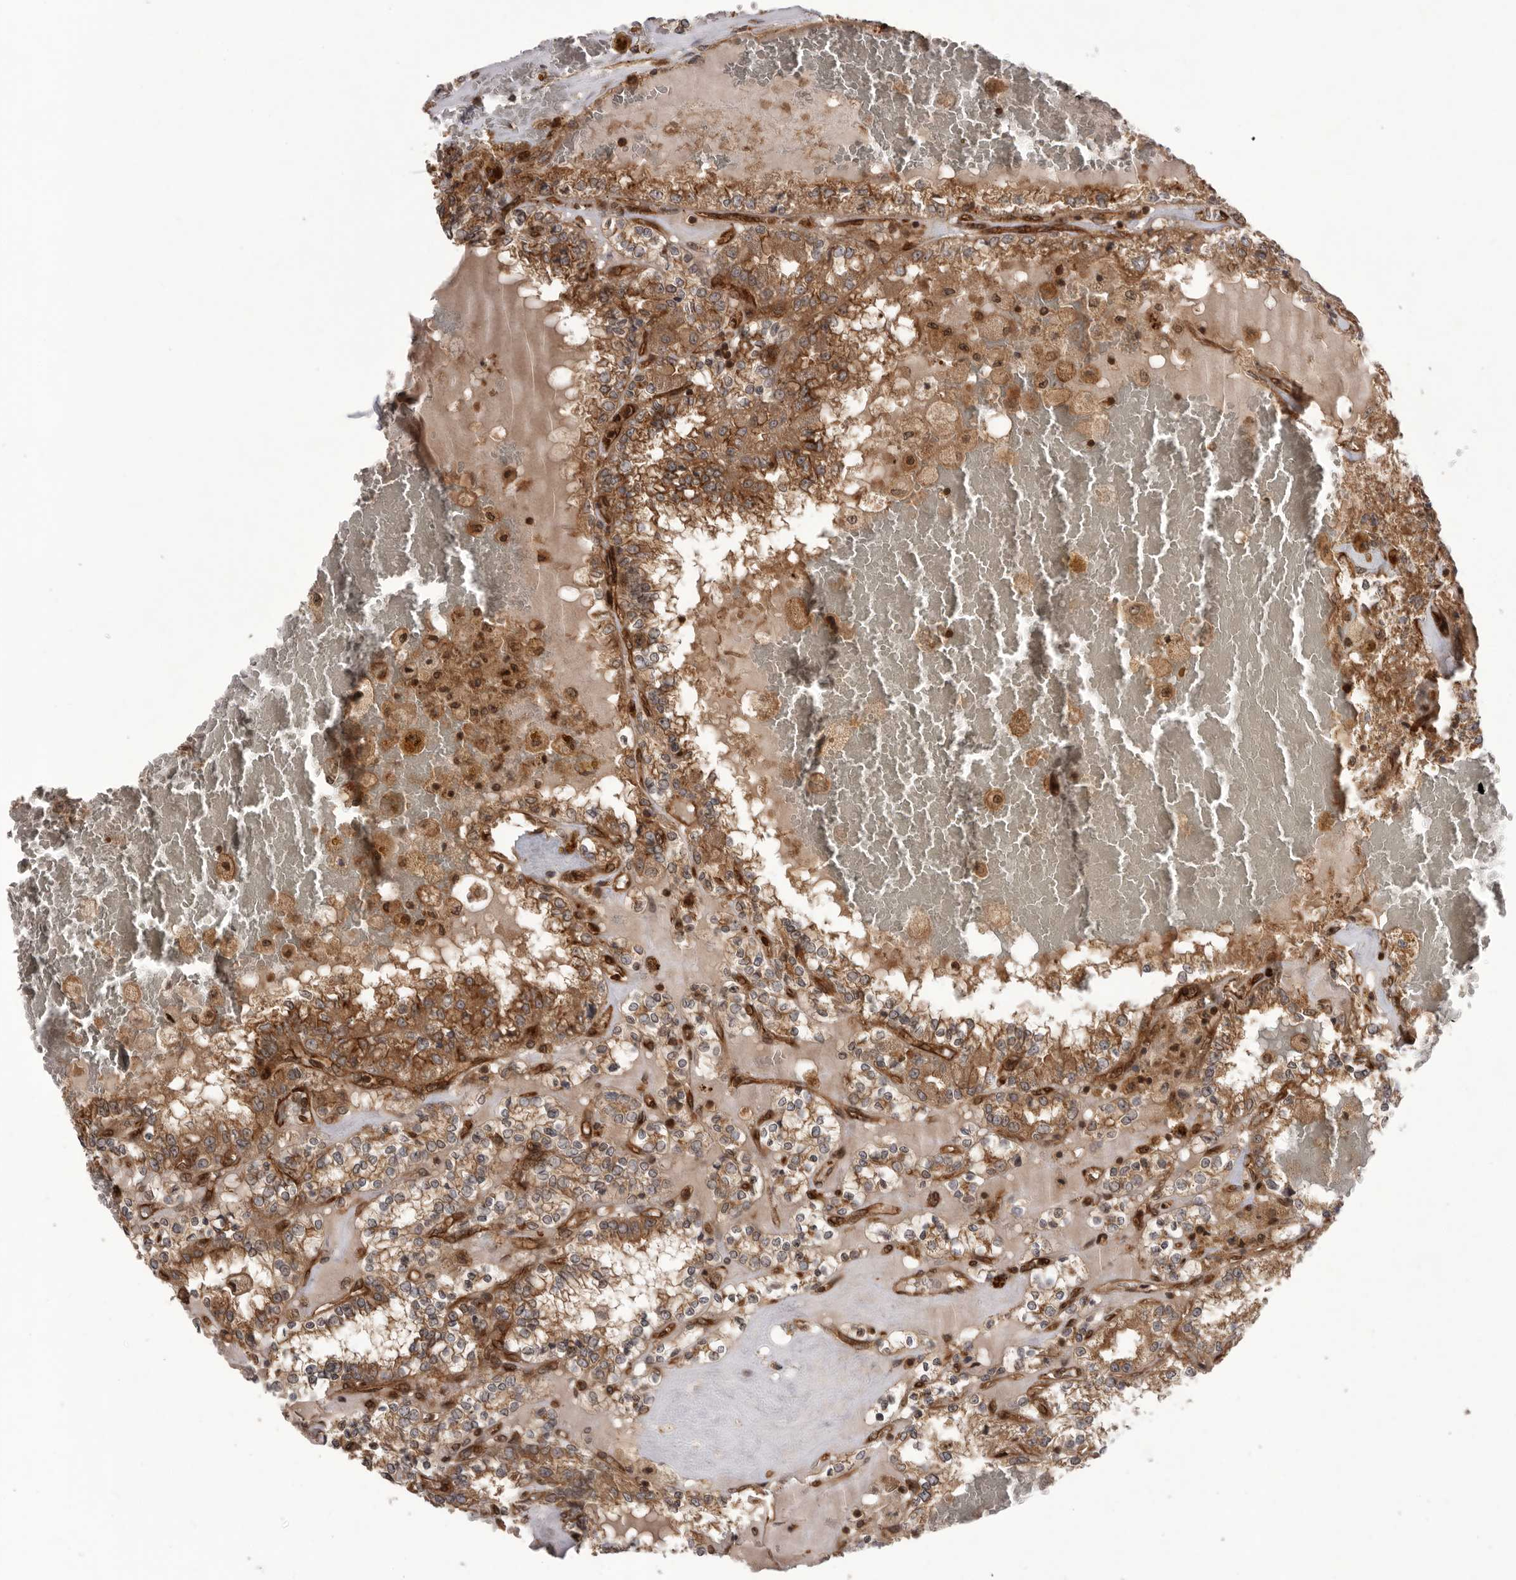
{"staining": {"intensity": "moderate", "quantity": ">75%", "location": "cytoplasmic/membranous"}, "tissue": "renal cancer", "cell_type": "Tumor cells", "image_type": "cancer", "snomed": [{"axis": "morphology", "description": "Adenocarcinoma, NOS"}, {"axis": "topography", "description": "Kidney"}], "caption": "IHC photomicrograph of neoplastic tissue: human renal cancer (adenocarcinoma) stained using IHC displays medium levels of moderate protein expression localized specifically in the cytoplasmic/membranous of tumor cells, appearing as a cytoplasmic/membranous brown color.", "gene": "DHDDS", "patient": {"sex": "female", "age": 56}}